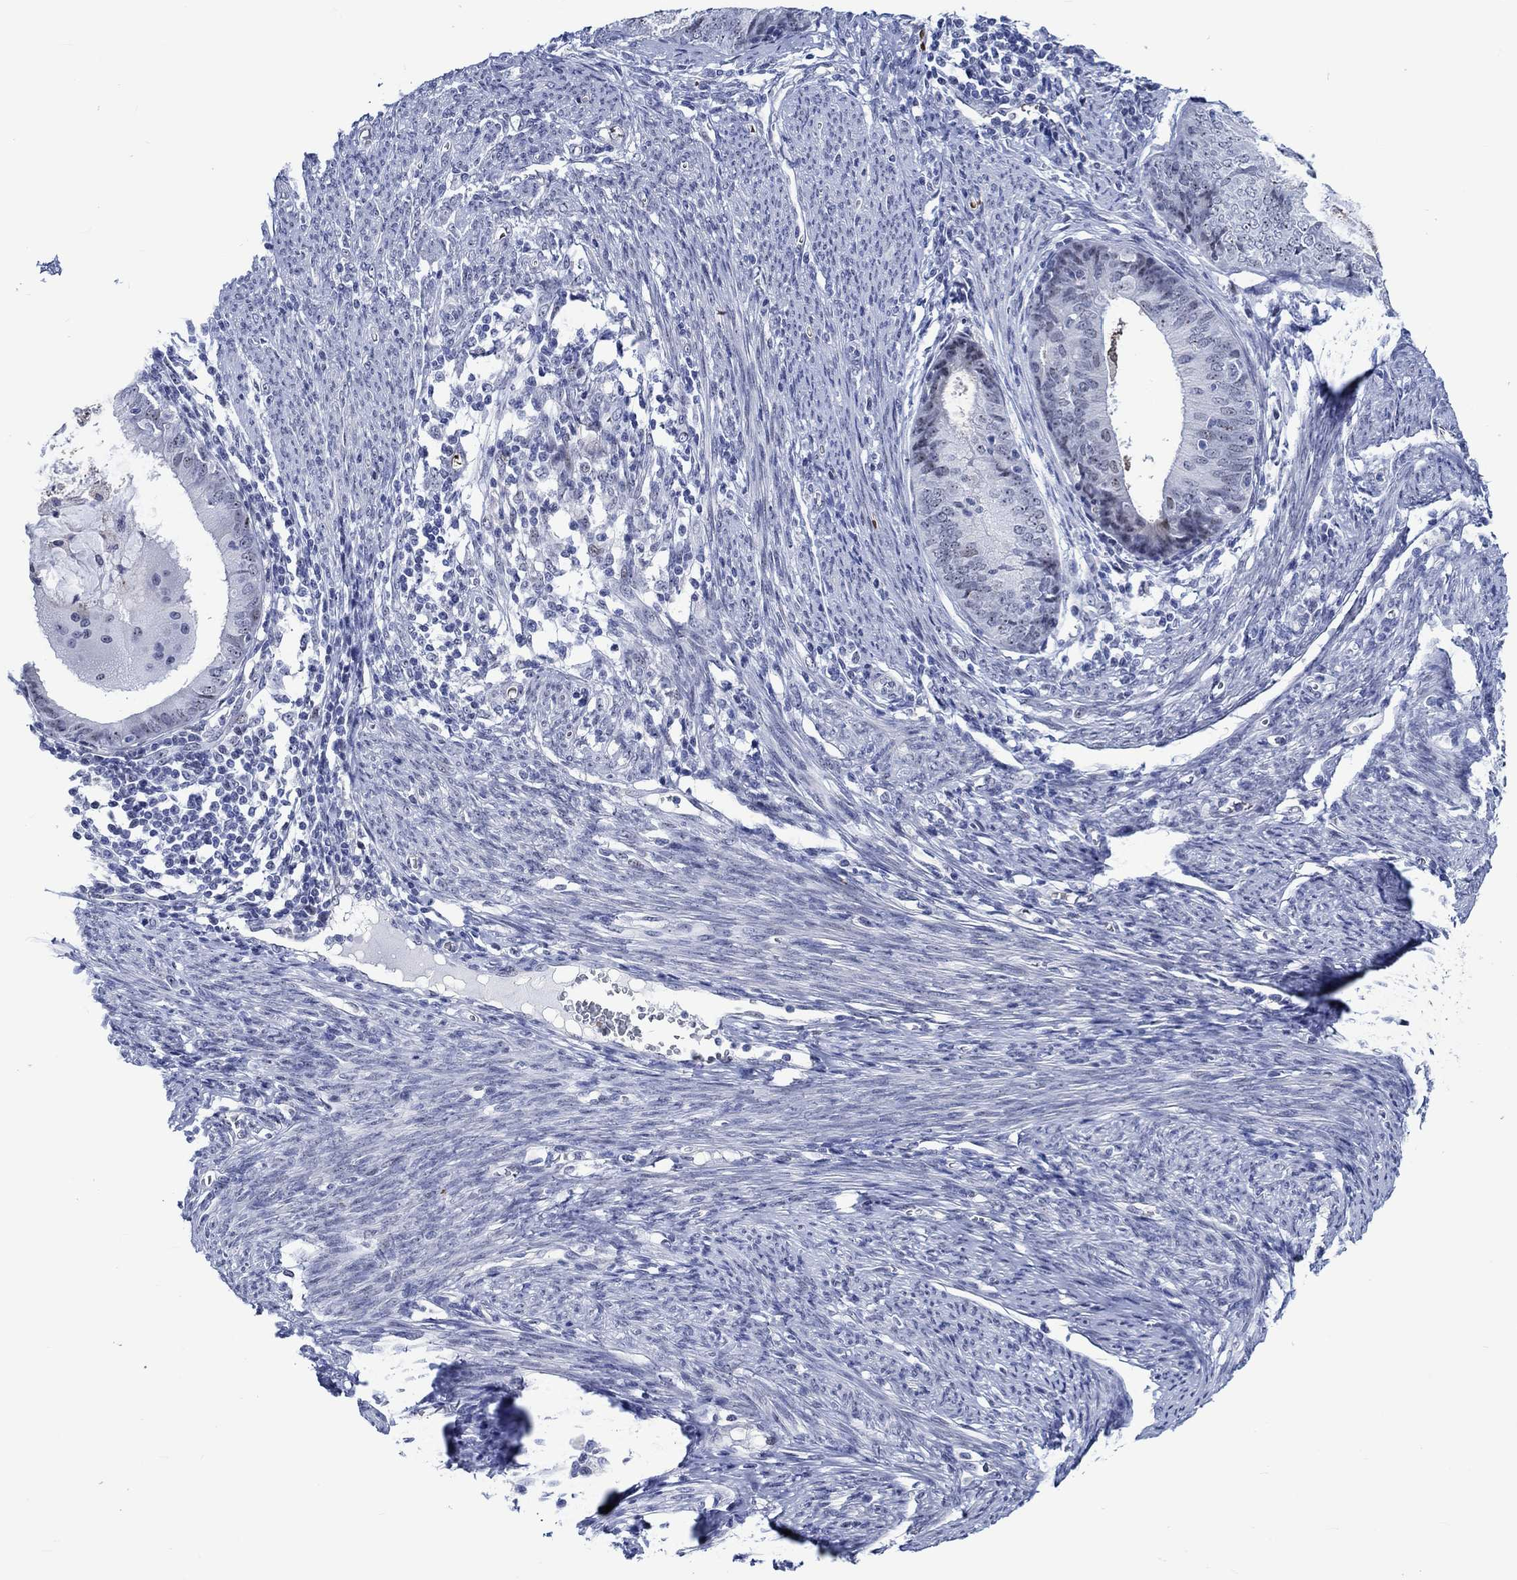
{"staining": {"intensity": "moderate", "quantity": "25%-75%", "location": "nuclear"}, "tissue": "endometrial cancer", "cell_type": "Tumor cells", "image_type": "cancer", "snomed": [{"axis": "morphology", "description": "Adenocarcinoma, NOS"}, {"axis": "topography", "description": "Endometrium"}], "caption": "DAB immunohistochemical staining of endometrial adenocarcinoma shows moderate nuclear protein expression in about 25%-75% of tumor cells.", "gene": "ZNF446", "patient": {"sex": "female", "age": 57}}